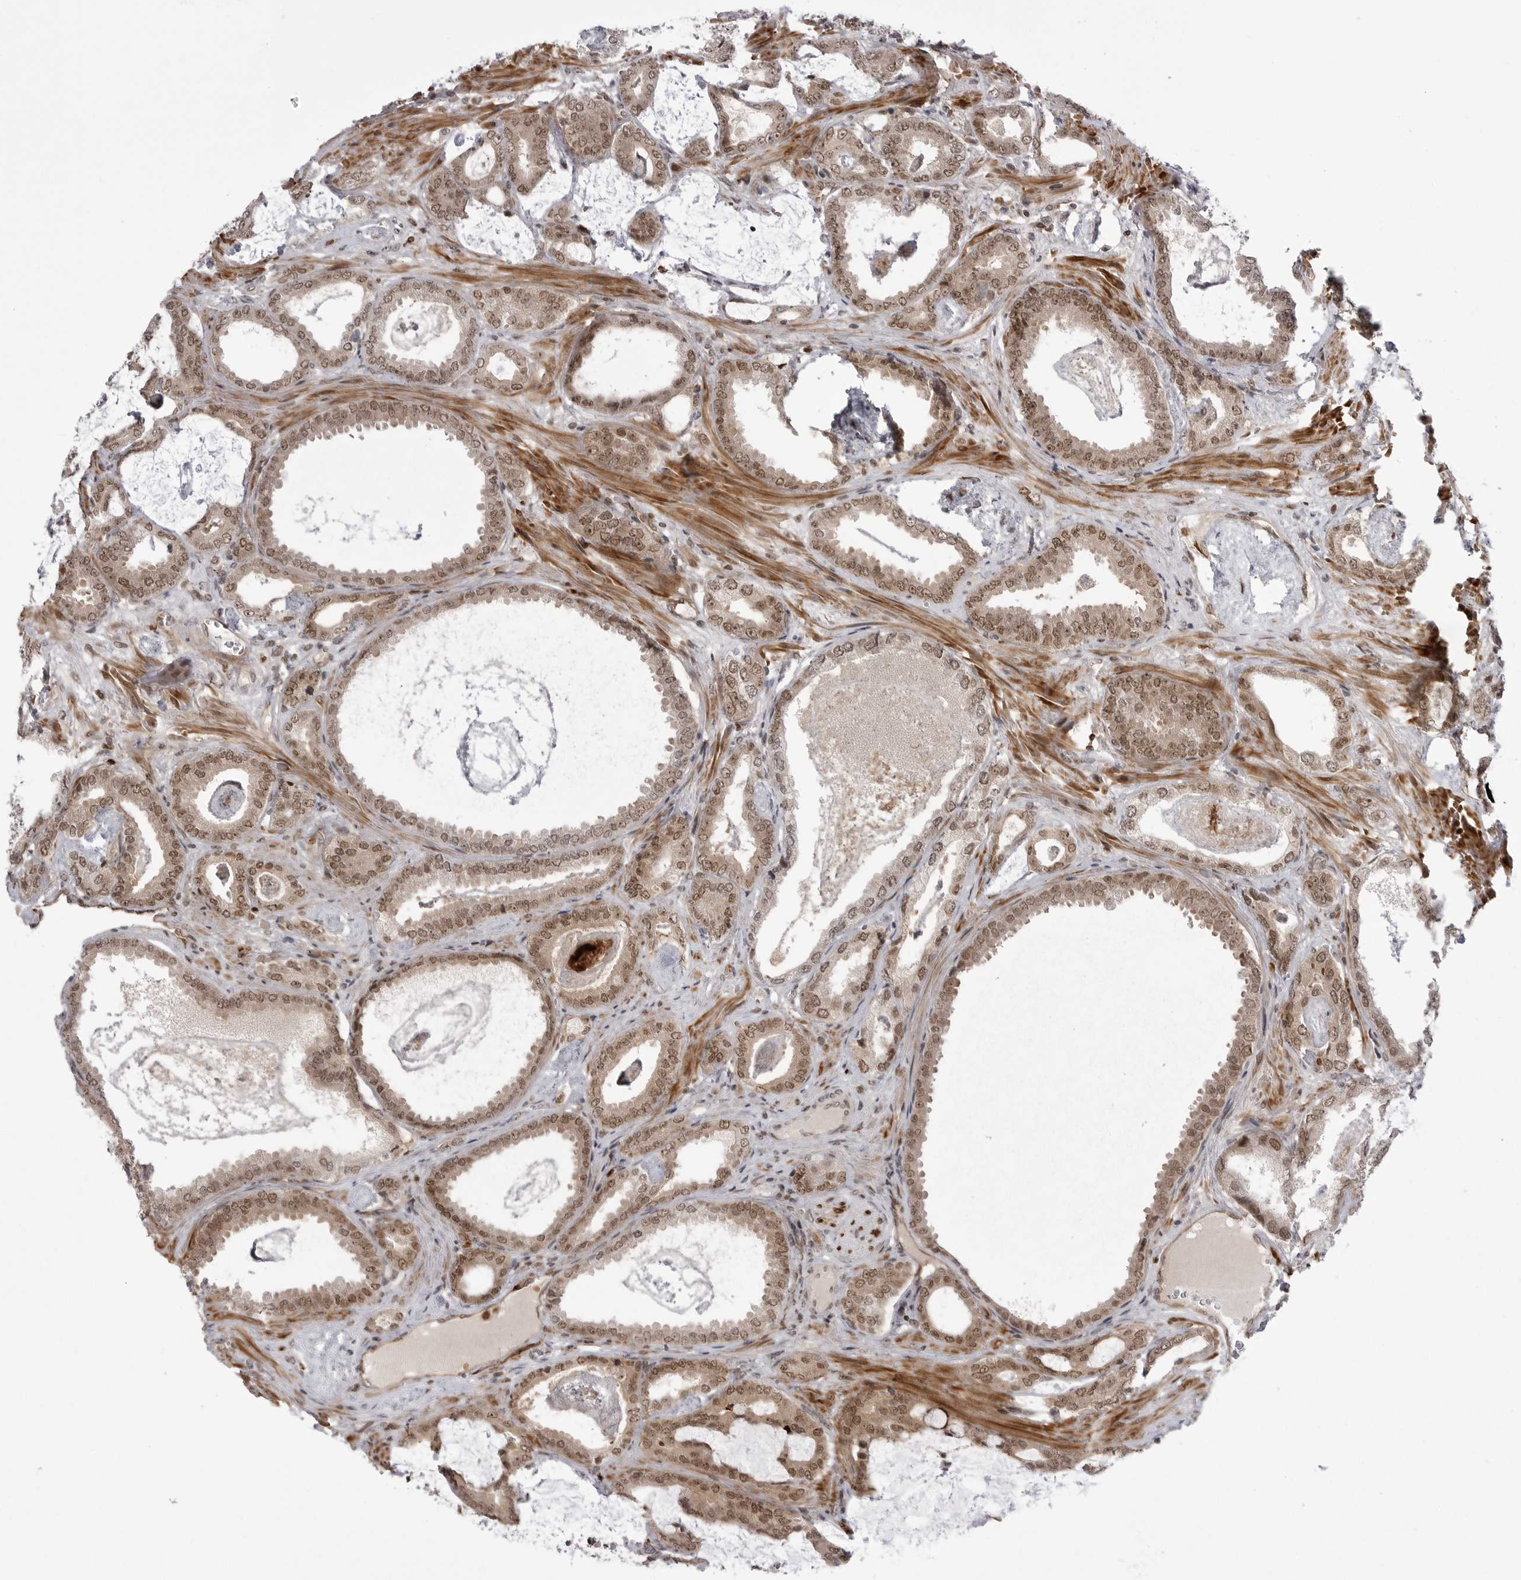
{"staining": {"intensity": "moderate", "quantity": ">75%", "location": "cytoplasmic/membranous,nuclear"}, "tissue": "prostate cancer", "cell_type": "Tumor cells", "image_type": "cancer", "snomed": [{"axis": "morphology", "description": "Adenocarcinoma, Low grade"}, {"axis": "topography", "description": "Prostate"}], "caption": "The micrograph demonstrates immunohistochemical staining of prostate cancer. There is moderate cytoplasmic/membranous and nuclear staining is seen in approximately >75% of tumor cells.", "gene": "PTK2B", "patient": {"sex": "male", "age": 71}}